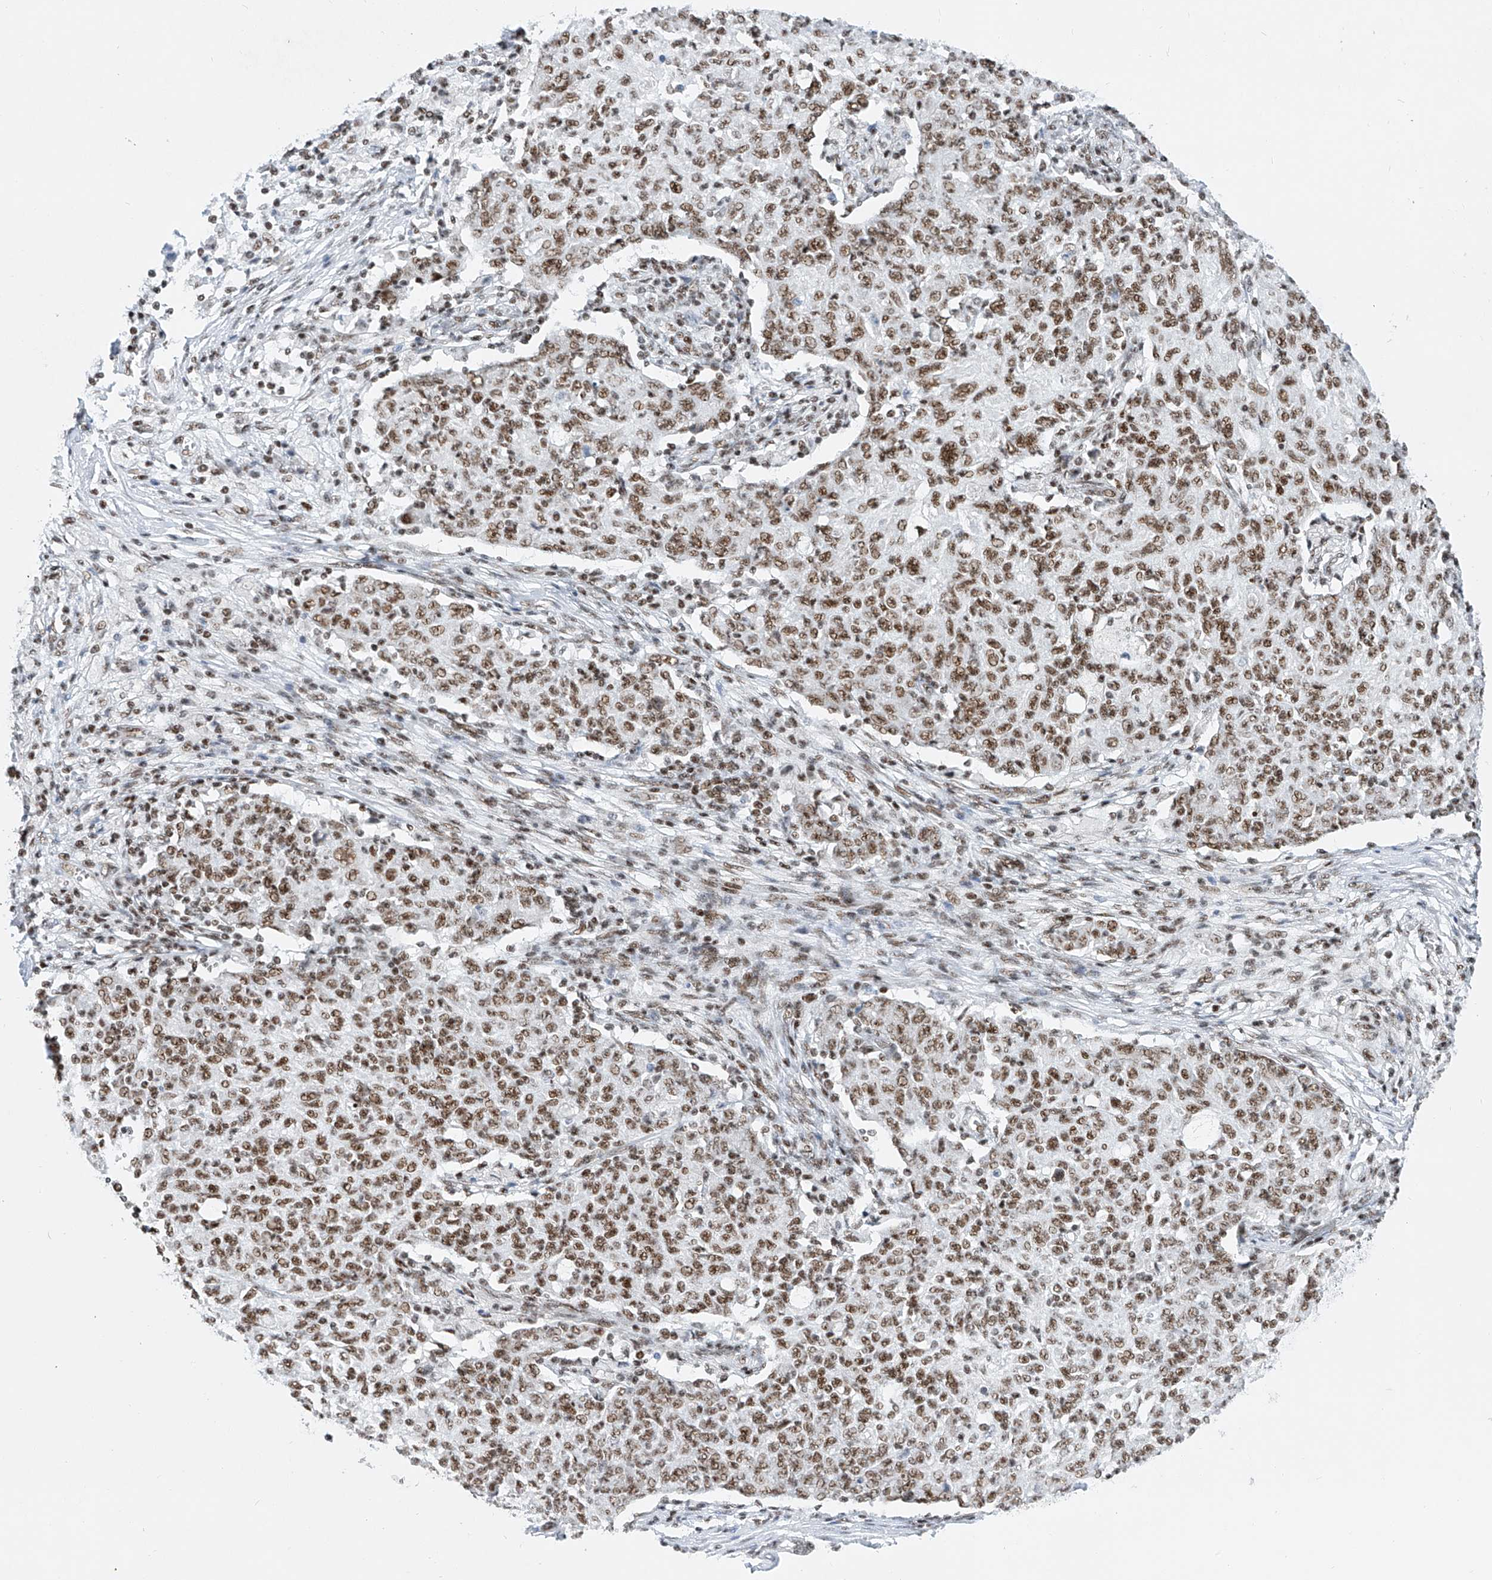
{"staining": {"intensity": "moderate", "quantity": ">75%", "location": "nuclear"}, "tissue": "ovarian cancer", "cell_type": "Tumor cells", "image_type": "cancer", "snomed": [{"axis": "morphology", "description": "Carcinoma, endometroid"}, {"axis": "topography", "description": "Ovary"}], "caption": "Immunohistochemical staining of human ovarian endometroid carcinoma exhibits moderate nuclear protein expression in approximately >75% of tumor cells. (DAB (3,3'-diaminobenzidine) IHC, brown staining for protein, blue staining for nuclei).", "gene": "TAF4", "patient": {"sex": "female", "age": 42}}